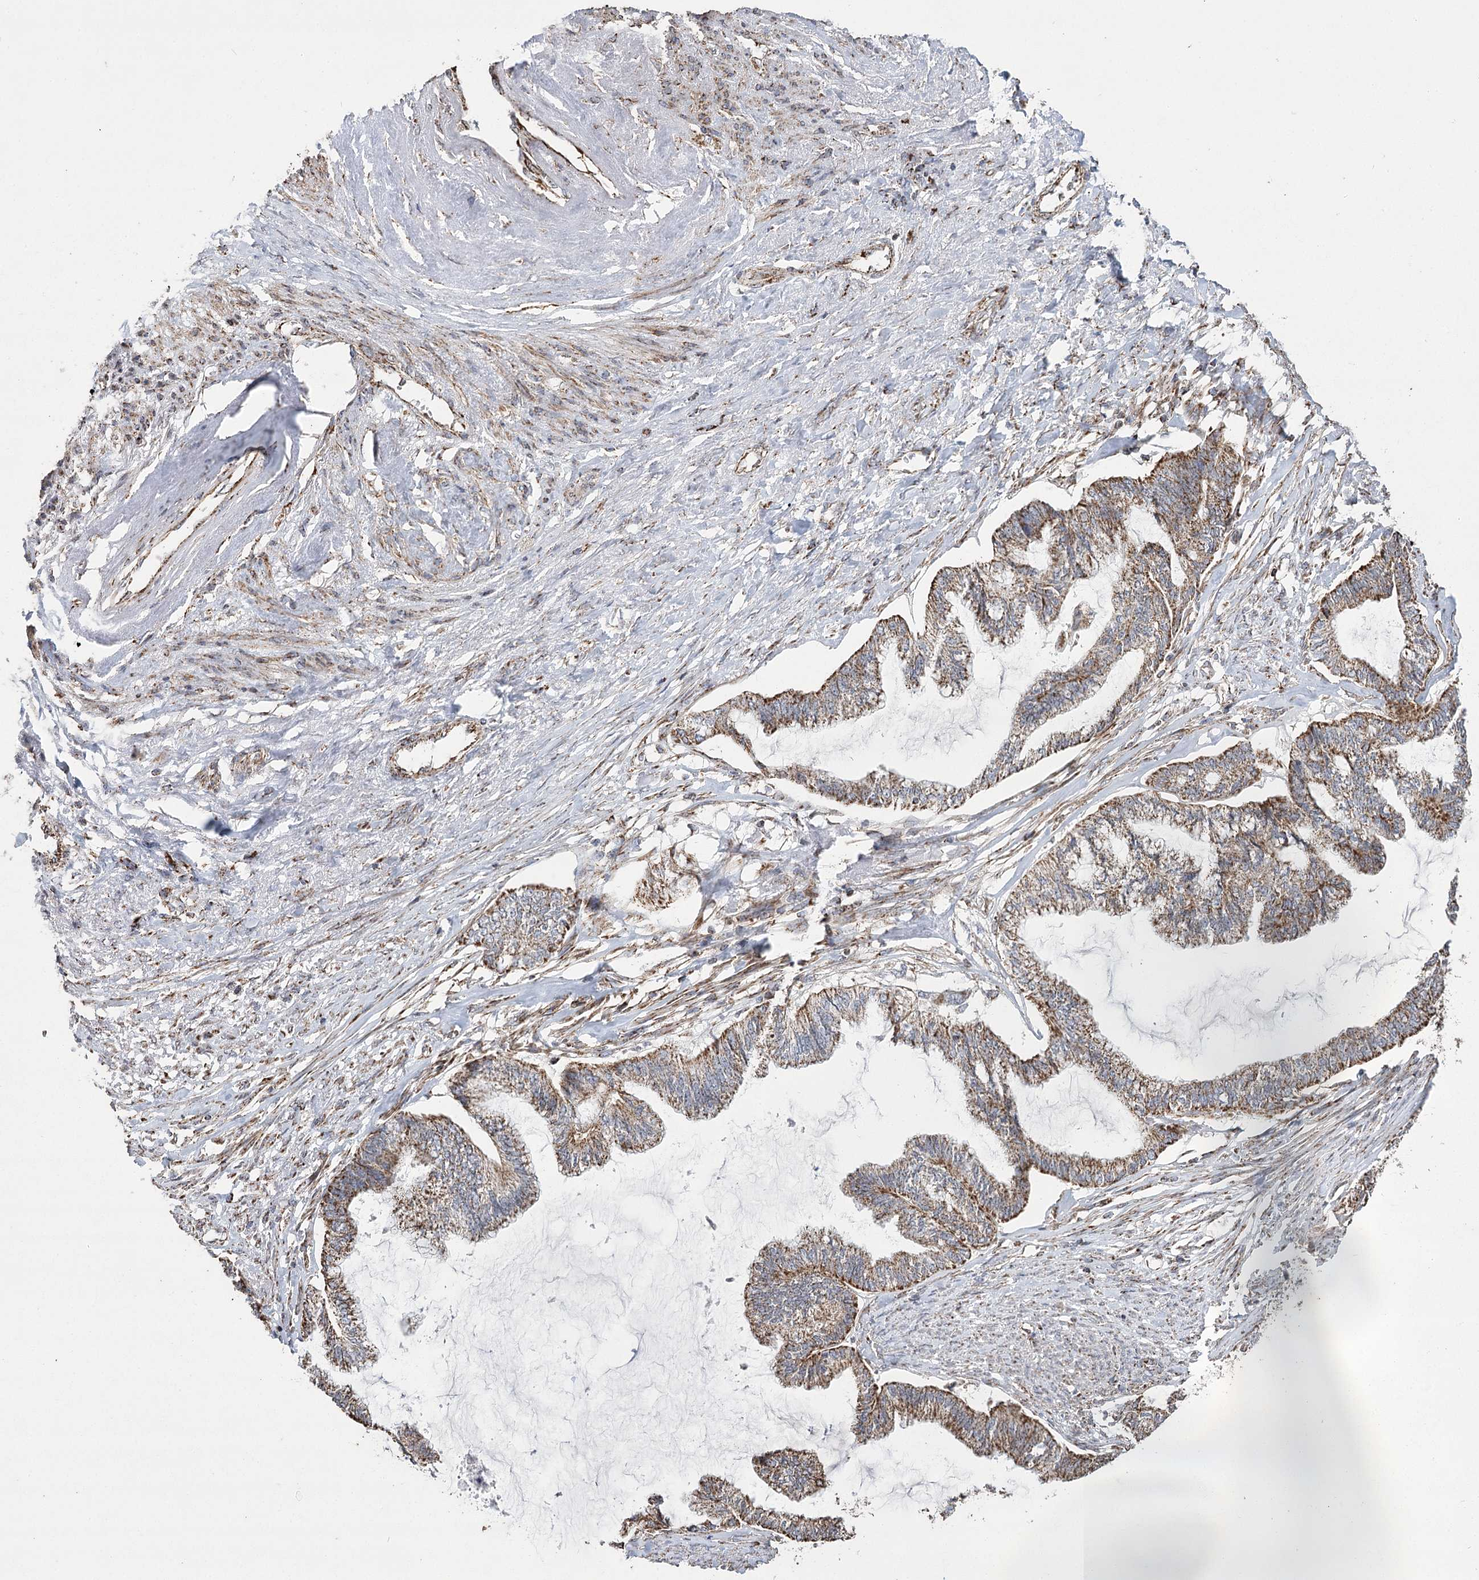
{"staining": {"intensity": "moderate", "quantity": ">75%", "location": "cytoplasmic/membranous"}, "tissue": "endometrial cancer", "cell_type": "Tumor cells", "image_type": "cancer", "snomed": [{"axis": "morphology", "description": "Adenocarcinoma, NOS"}, {"axis": "topography", "description": "Endometrium"}], "caption": "About >75% of tumor cells in human adenocarcinoma (endometrial) reveal moderate cytoplasmic/membranous protein positivity as visualized by brown immunohistochemical staining.", "gene": "RANBP3L", "patient": {"sex": "female", "age": 86}}